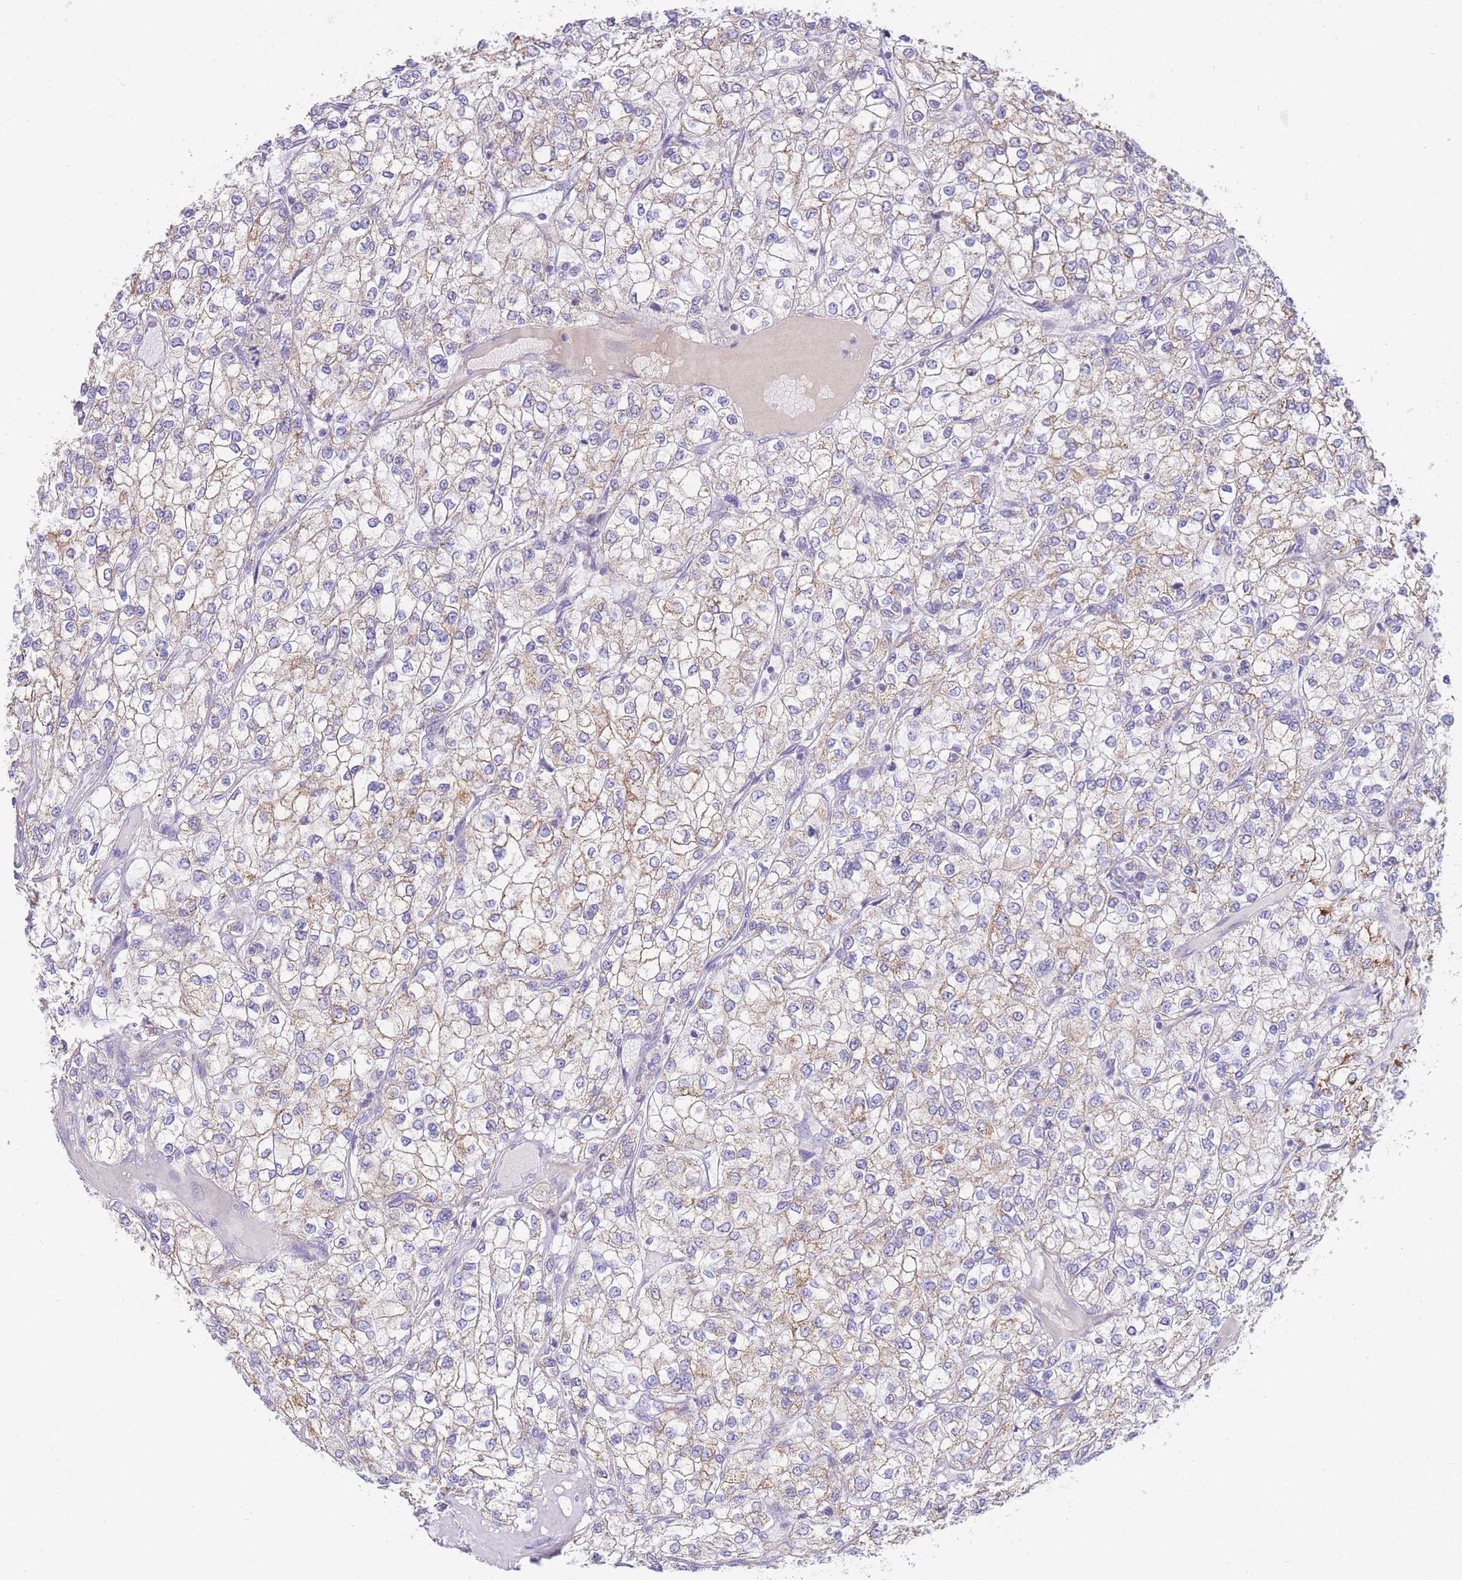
{"staining": {"intensity": "weak", "quantity": "25%-75%", "location": "cytoplasmic/membranous"}, "tissue": "renal cancer", "cell_type": "Tumor cells", "image_type": "cancer", "snomed": [{"axis": "morphology", "description": "Adenocarcinoma, NOS"}, {"axis": "topography", "description": "Kidney"}], "caption": "Immunohistochemical staining of human renal cancer (adenocarcinoma) reveals low levels of weak cytoplasmic/membranous expression in approximately 25%-75% of tumor cells. The staining was performed using DAB to visualize the protein expression in brown, while the nuclei were stained in blue with hematoxylin (Magnification: 20x).", "gene": "ACSM4", "patient": {"sex": "male", "age": 80}}